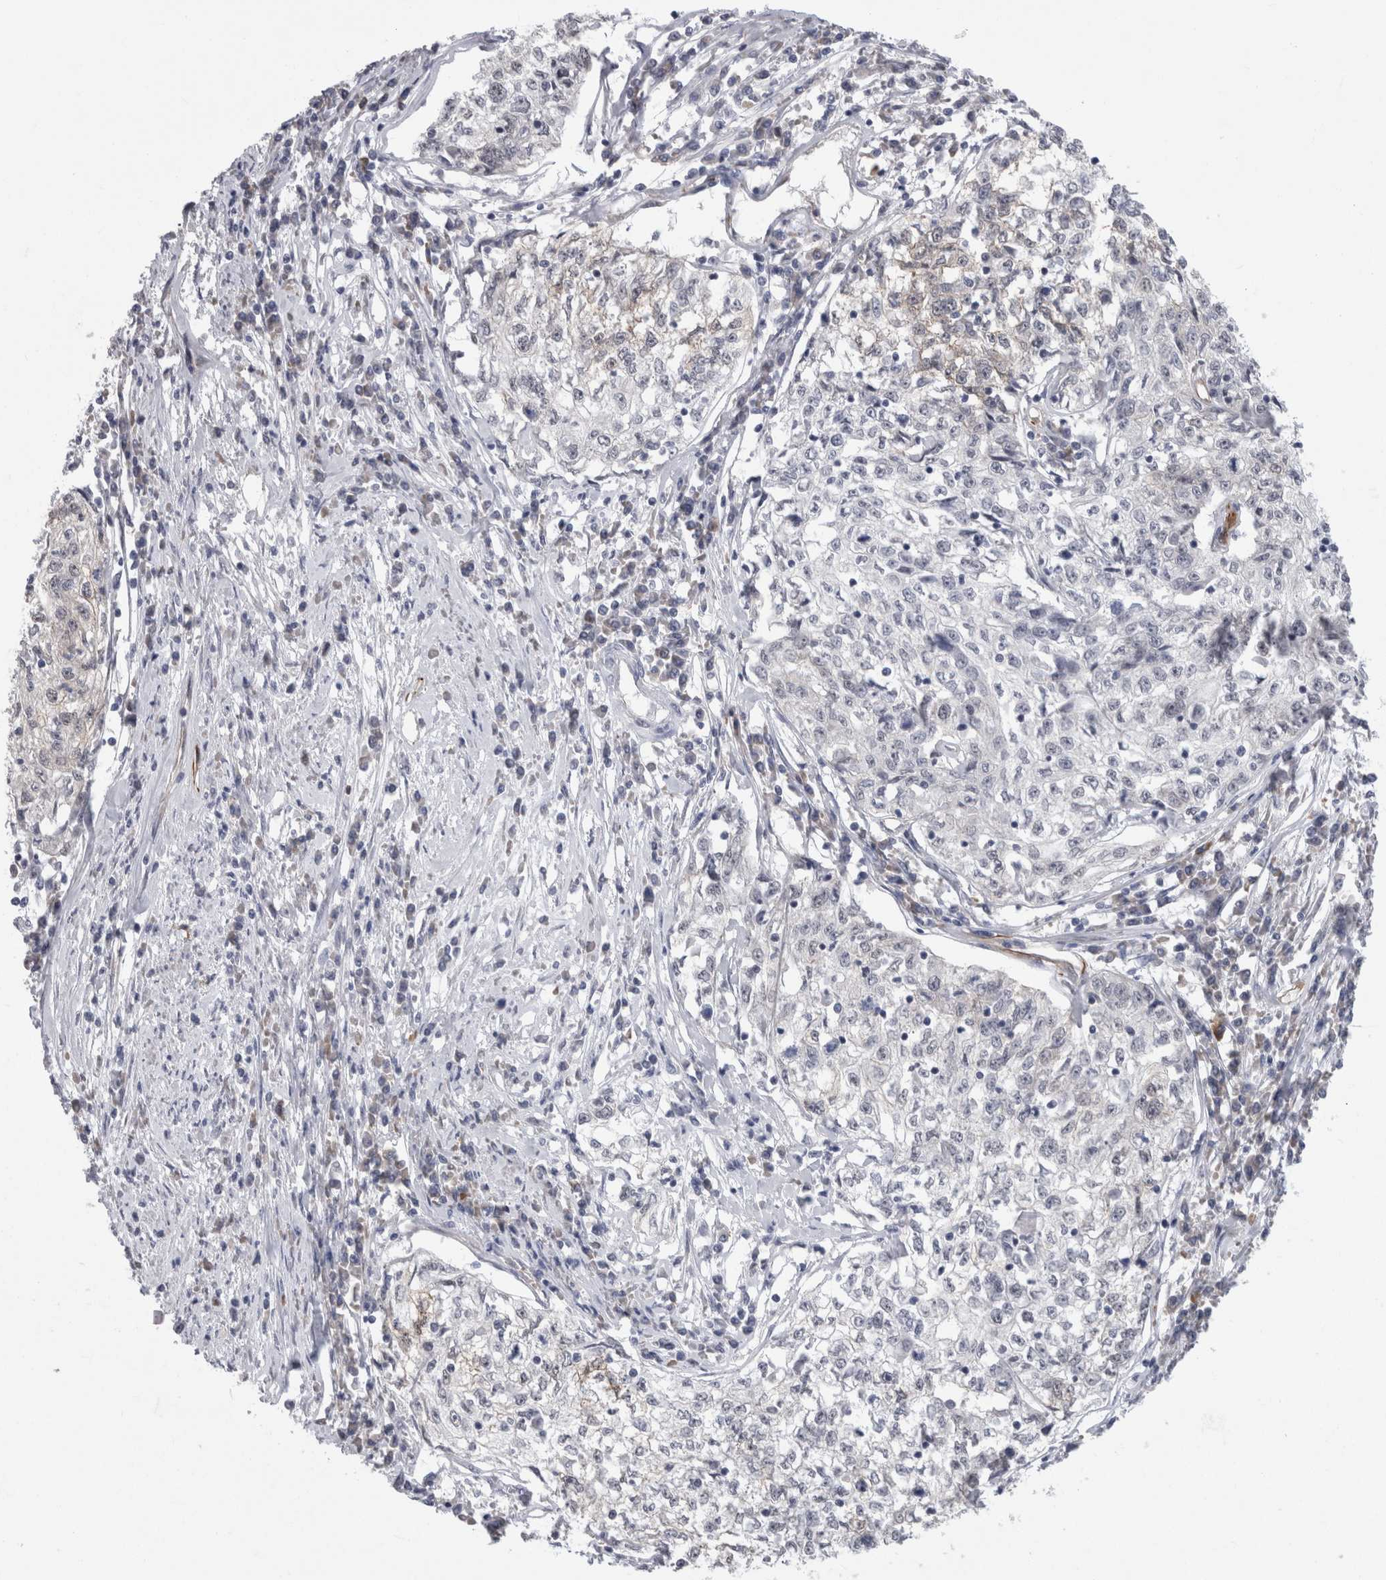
{"staining": {"intensity": "negative", "quantity": "none", "location": "none"}, "tissue": "cervical cancer", "cell_type": "Tumor cells", "image_type": "cancer", "snomed": [{"axis": "morphology", "description": "Squamous cell carcinoma, NOS"}, {"axis": "topography", "description": "Cervix"}], "caption": "This is an immunohistochemistry (IHC) micrograph of human cervical squamous cell carcinoma. There is no positivity in tumor cells.", "gene": "FAM83H", "patient": {"sex": "female", "age": 57}}